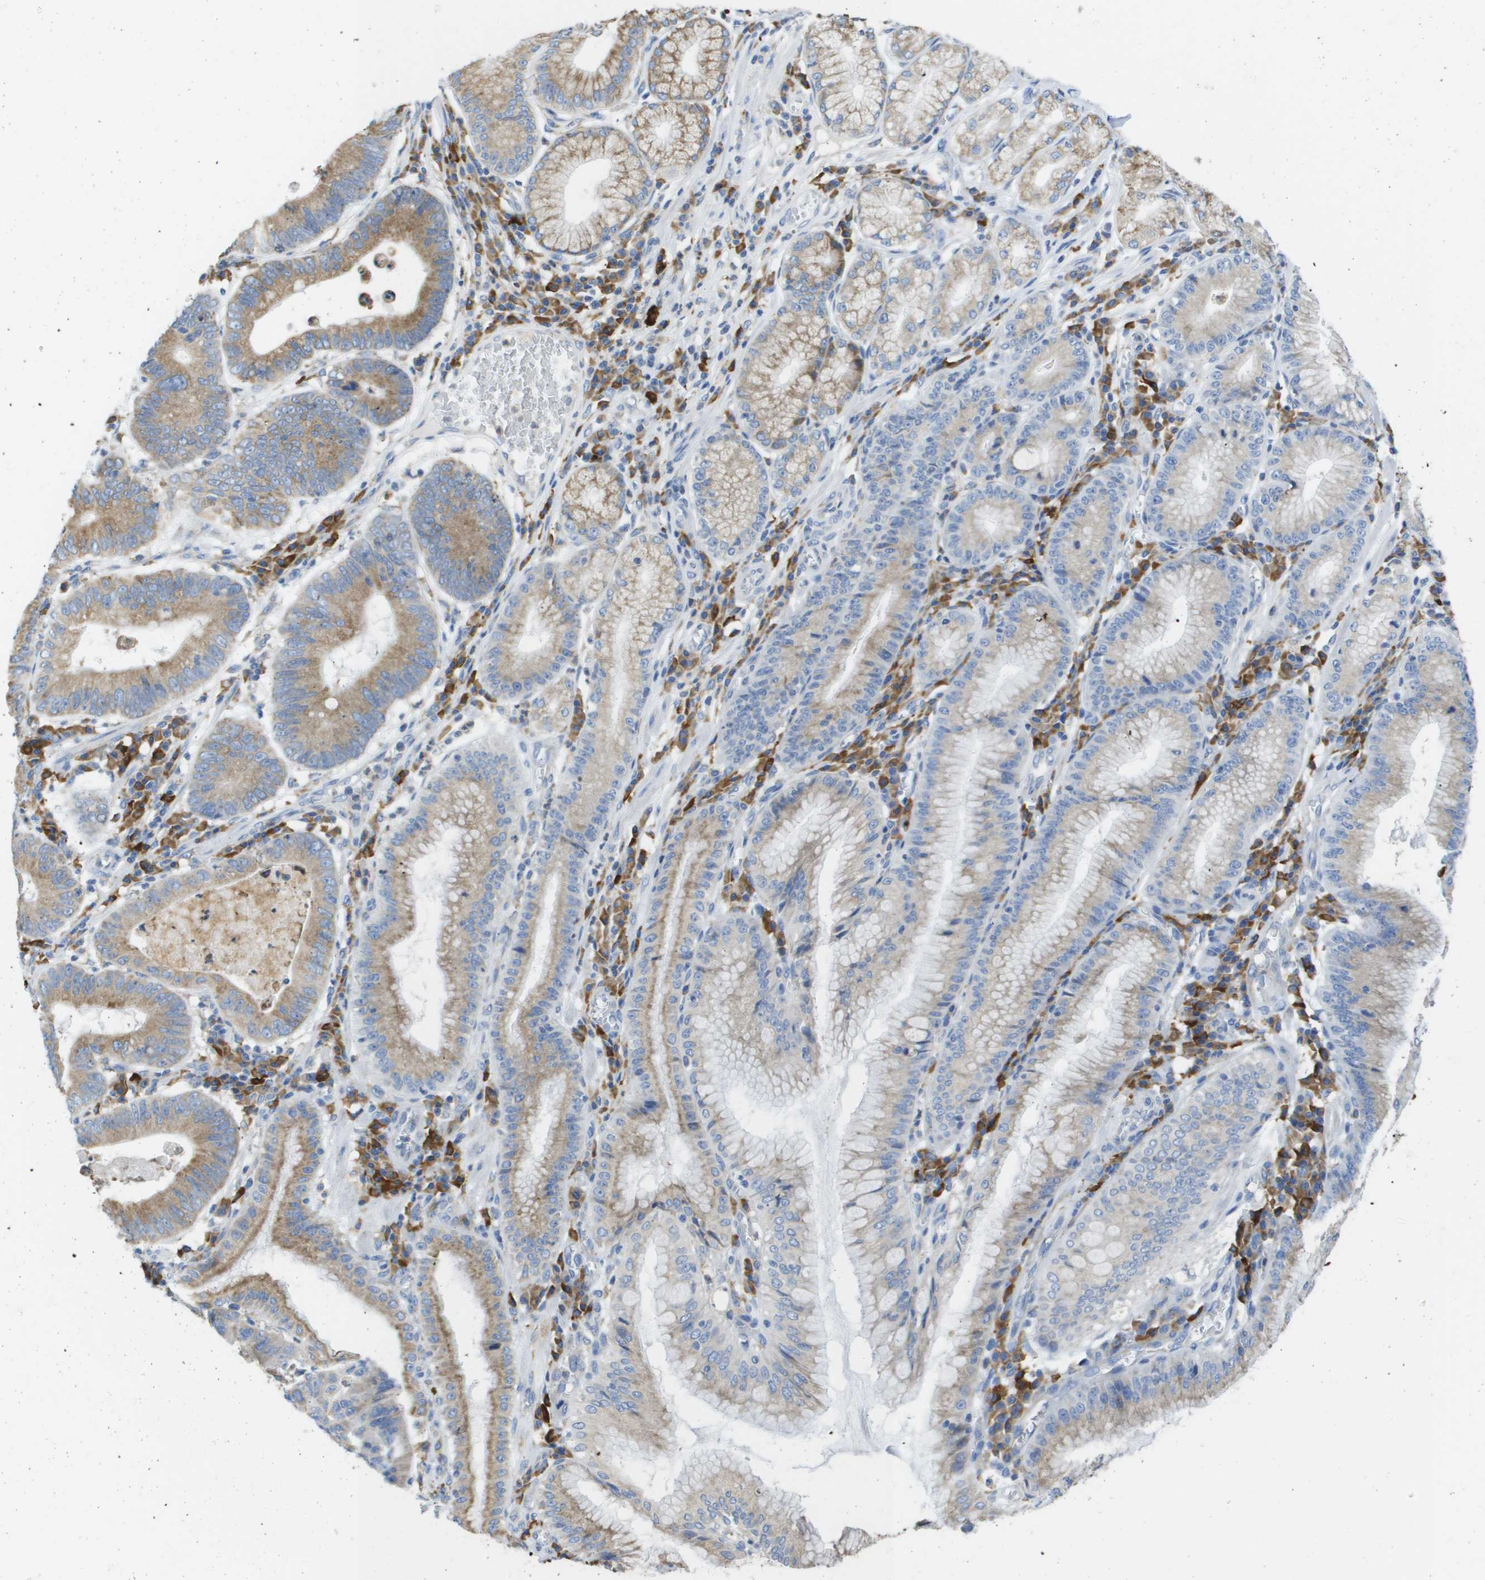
{"staining": {"intensity": "moderate", "quantity": "25%-75%", "location": "cytoplasmic/membranous"}, "tissue": "stomach cancer", "cell_type": "Tumor cells", "image_type": "cancer", "snomed": [{"axis": "morphology", "description": "Adenocarcinoma, NOS"}, {"axis": "topography", "description": "Stomach"}], "caption": "An image showing moderate cytoplasmic/membranous expression in approximately 25%-75% of tumor cells in stomach cancer (adenocarcinoma), as visualized by brown immunohistochemical staining.", "gene": "SDR42E1", "patient": {"sex": "male", "age": 59}}